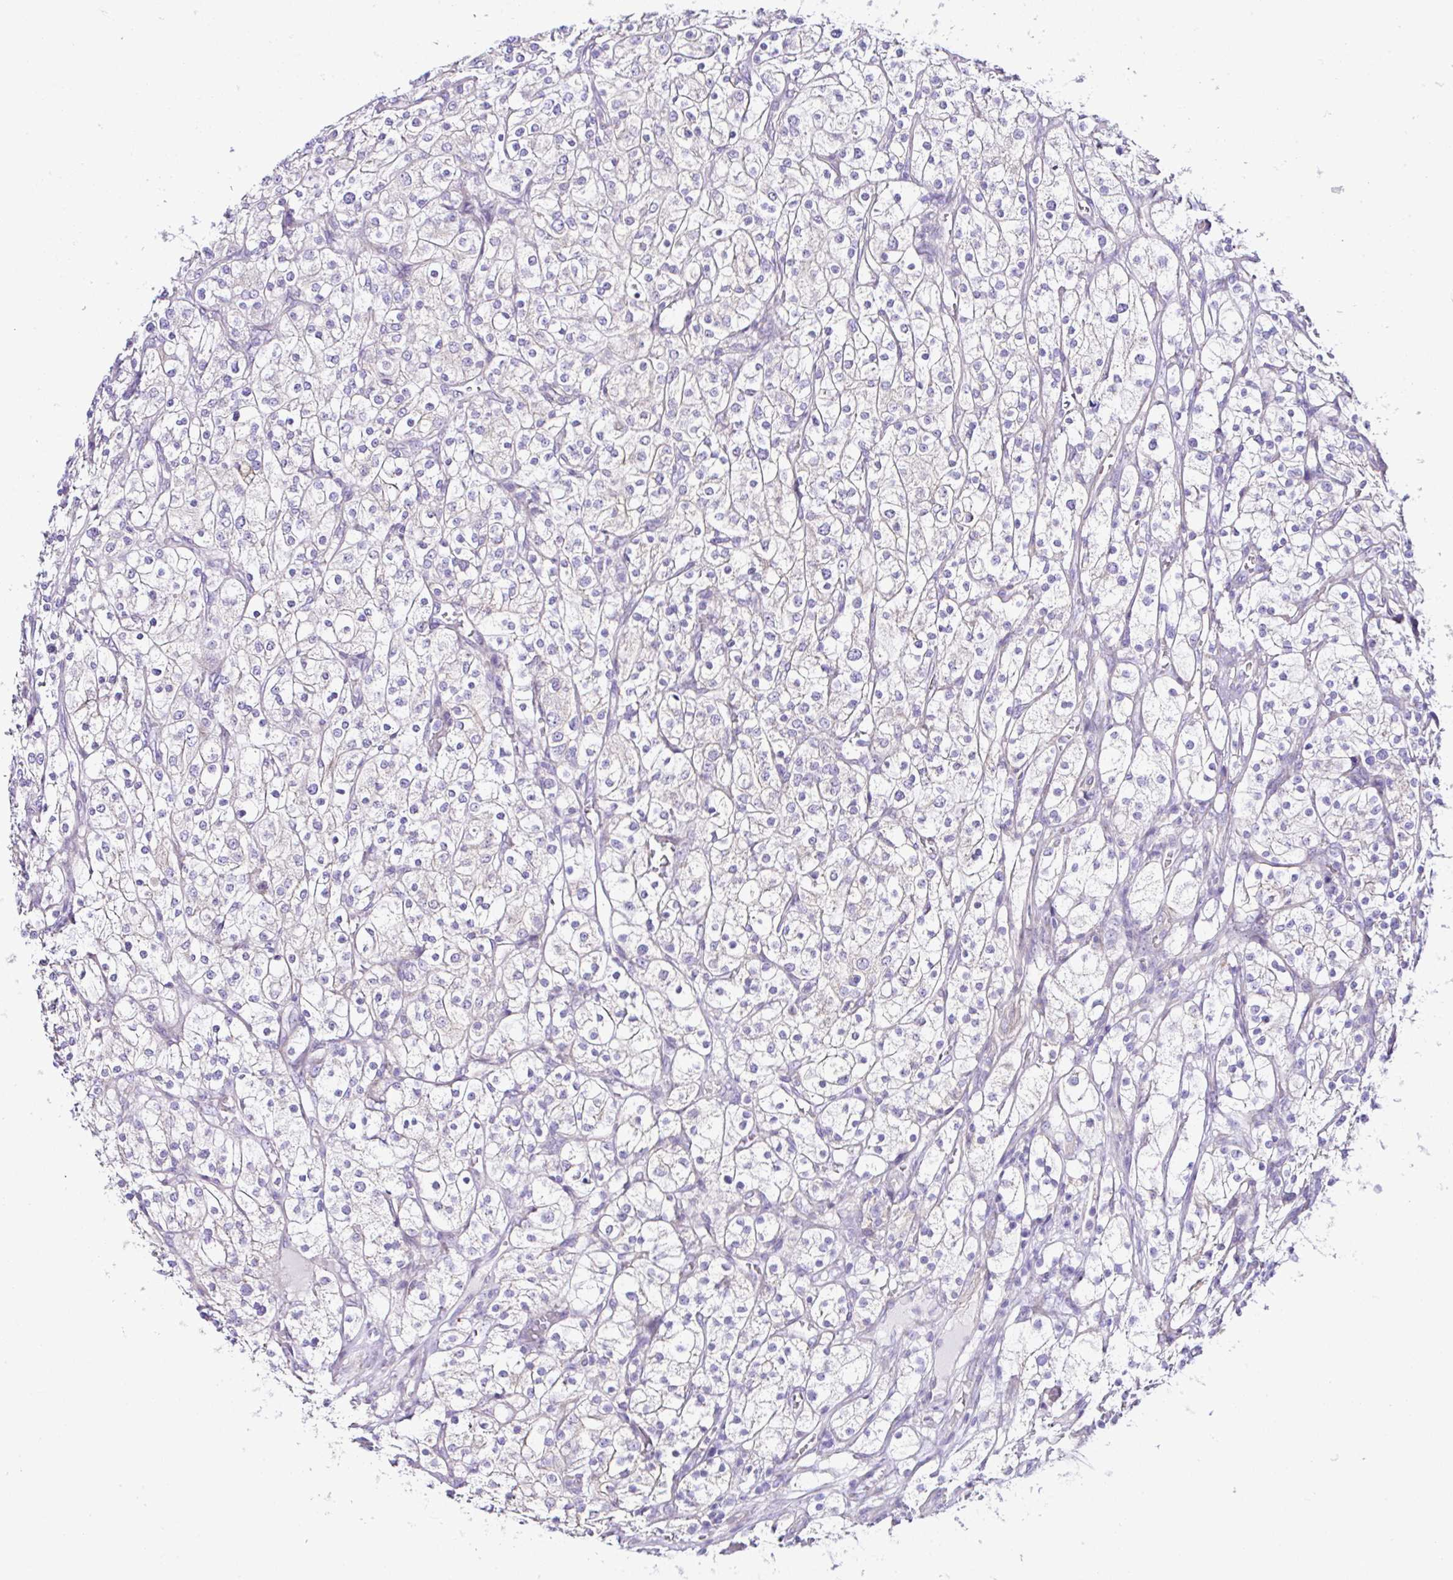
{"staining": {"intensity": "negative", "quantity": "none", "location": "none"}, "tissue": "renal cancer", "cell_type": "Tumor cells", "image_type": "cancer", "snomed": [{"axis": "morphology", "description": "Adenocarcinoma, NOS"}, {"axis": "topography", "description": "Kidney"}], "caption": "Renal adenocarcinoma was stained to show a protein in brown. There is no significant expression in tumor cells. Brightfield microscopy of immunohistochemistry stained with DAB (brown) and hematoxylin (blue), captured at high magnification.", "gene": "OR4P4", "patient": {"sex": "male", "age": 80}}